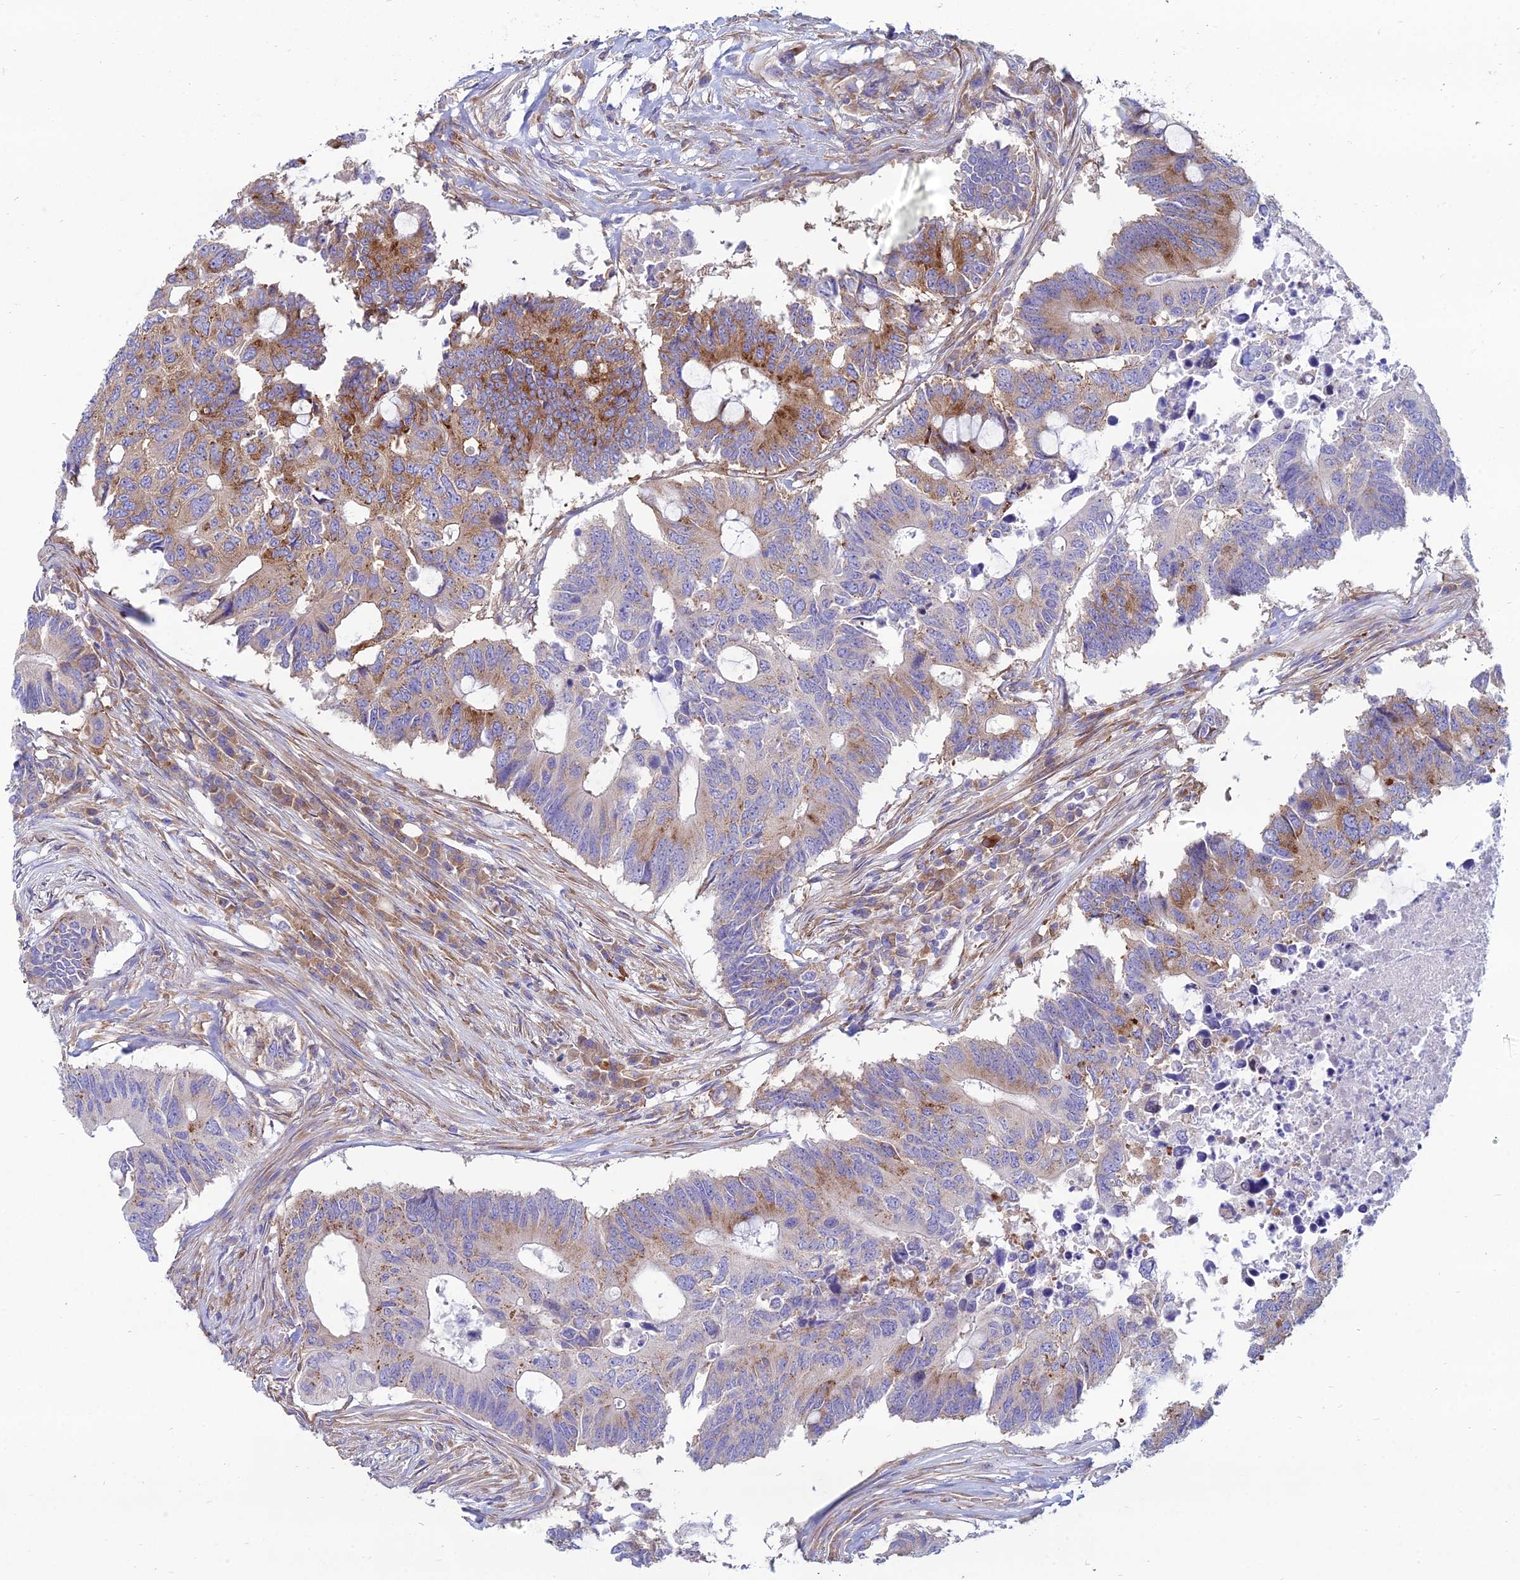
{"staining": {"intensity": "strong", "quantity": "<25%", "location": "cytoplasmic/membranous"}, "tissue": "colorectal cancer", "cell_type": "Tumor cells", "image_type": "cancer", "snomed": [{"axis": "morphology", "description": "Adenocarcinoma, NOS"}, {"axis": "topography", "description": "Colon"}], "caption": "High-magnification brightfield microscopy of colorectal cancer (adenocarcinoma) stained with DAB (3,3'-diaminobenzidine) (brown) and counterstained with hematoxylin (blue). tumor cells exhibit strong cytoplasmic/membranous expression is seen in approximately<25% of cells.", "gene": "TXLNA", "patient": {"sex": "male", "age": 71}}